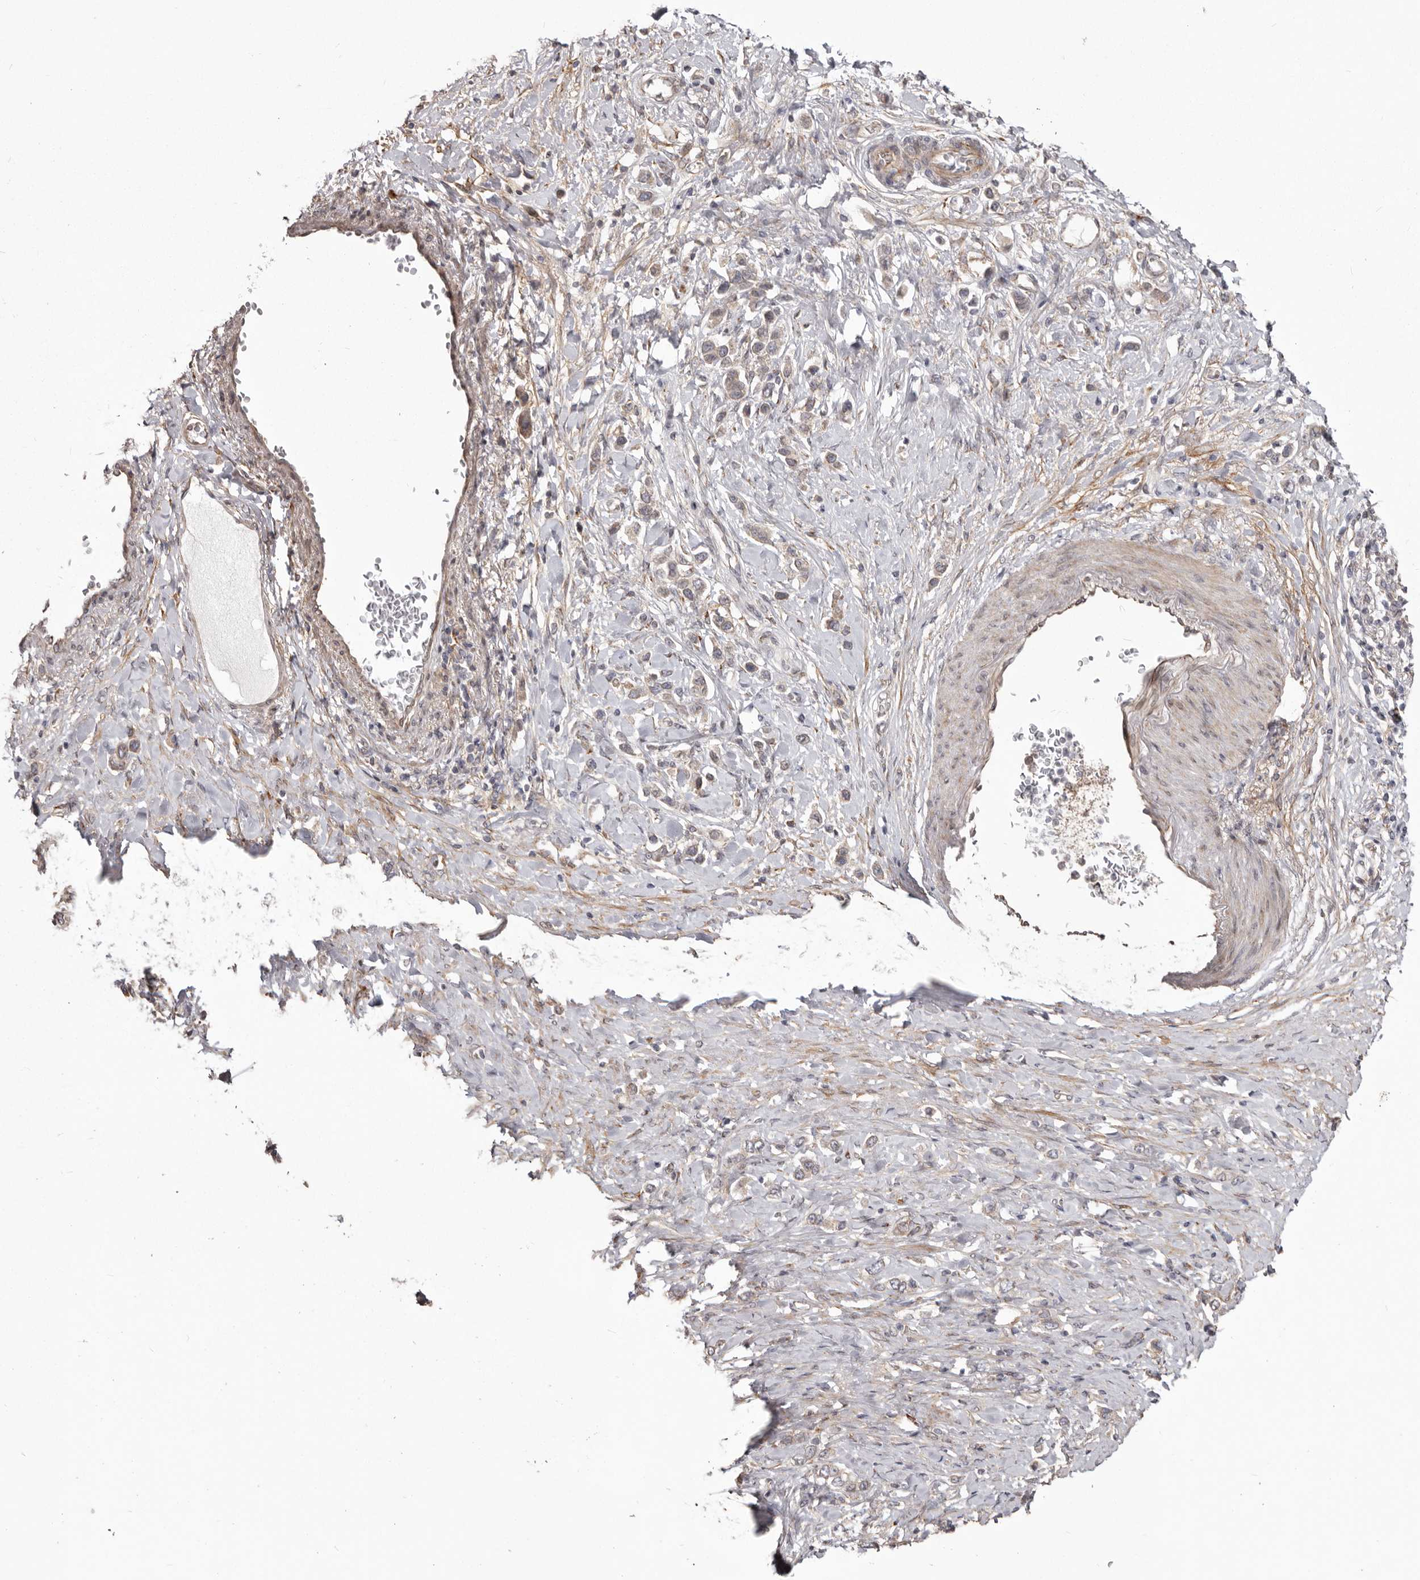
{"staining": {"intensity": "weak", "quantity": "25%-75%", "location": "cytoplasmic/membranous"}, "tissue": "stomach cancer", "cell_type": "Tumor cells", "image_type": "cancer", "snomed": [{"axis": "morphology", "description": "Adenocarcinoma, NOS"}, {"axis": "topography", "description": "Stomach"}], "caption": "There is low levels of weak cytoplasmic/membranous positivity in tumor cells of adenocarcinoma (stomach), as demonstrated by immunohistochemical staining (brown color).", "gene": "NUP43", "patient": {"sex": "female", "age": 65}}